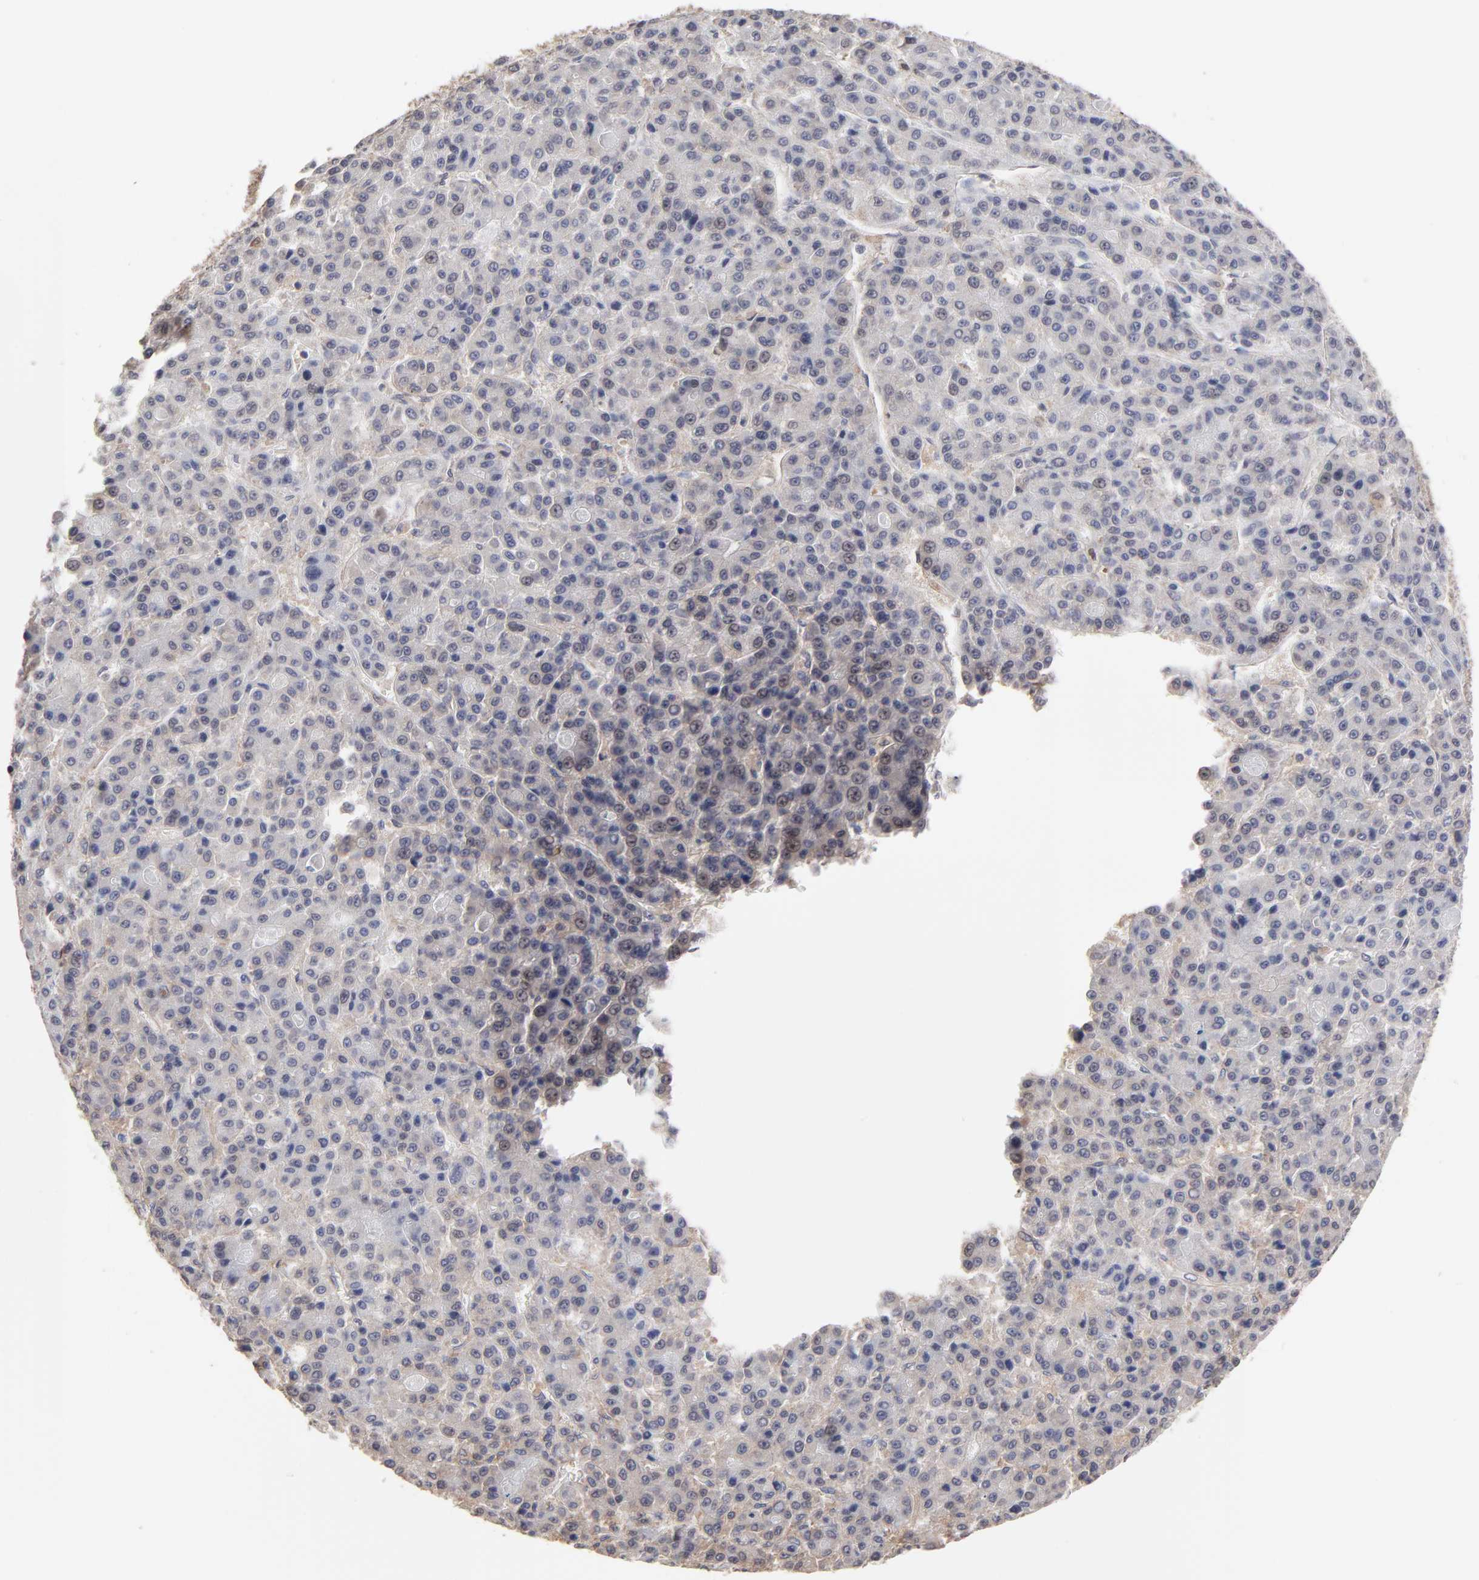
{"staining": {"intensity": "negative", "quantity": "none", "location": "none"}, "tissue": "liver cancer", "cell_type": "Tumor cells", "image_type": "cancer", "snomed": [{"axis": "morphology", "description": "Carcinoma, Hepatocellular, NOS"}, {"axis": "topography", "description": "Liver"}], "caption": "A histopathology image of liver cancer stained for a protein exhibits no brown staining in tumor cells. (DAB (3,3'-diaminobenzidine) immunohistochemistry with hematoxylin counter stain).", "gene": "CCT2", "patient": {"sex": "male", "age": 70}}